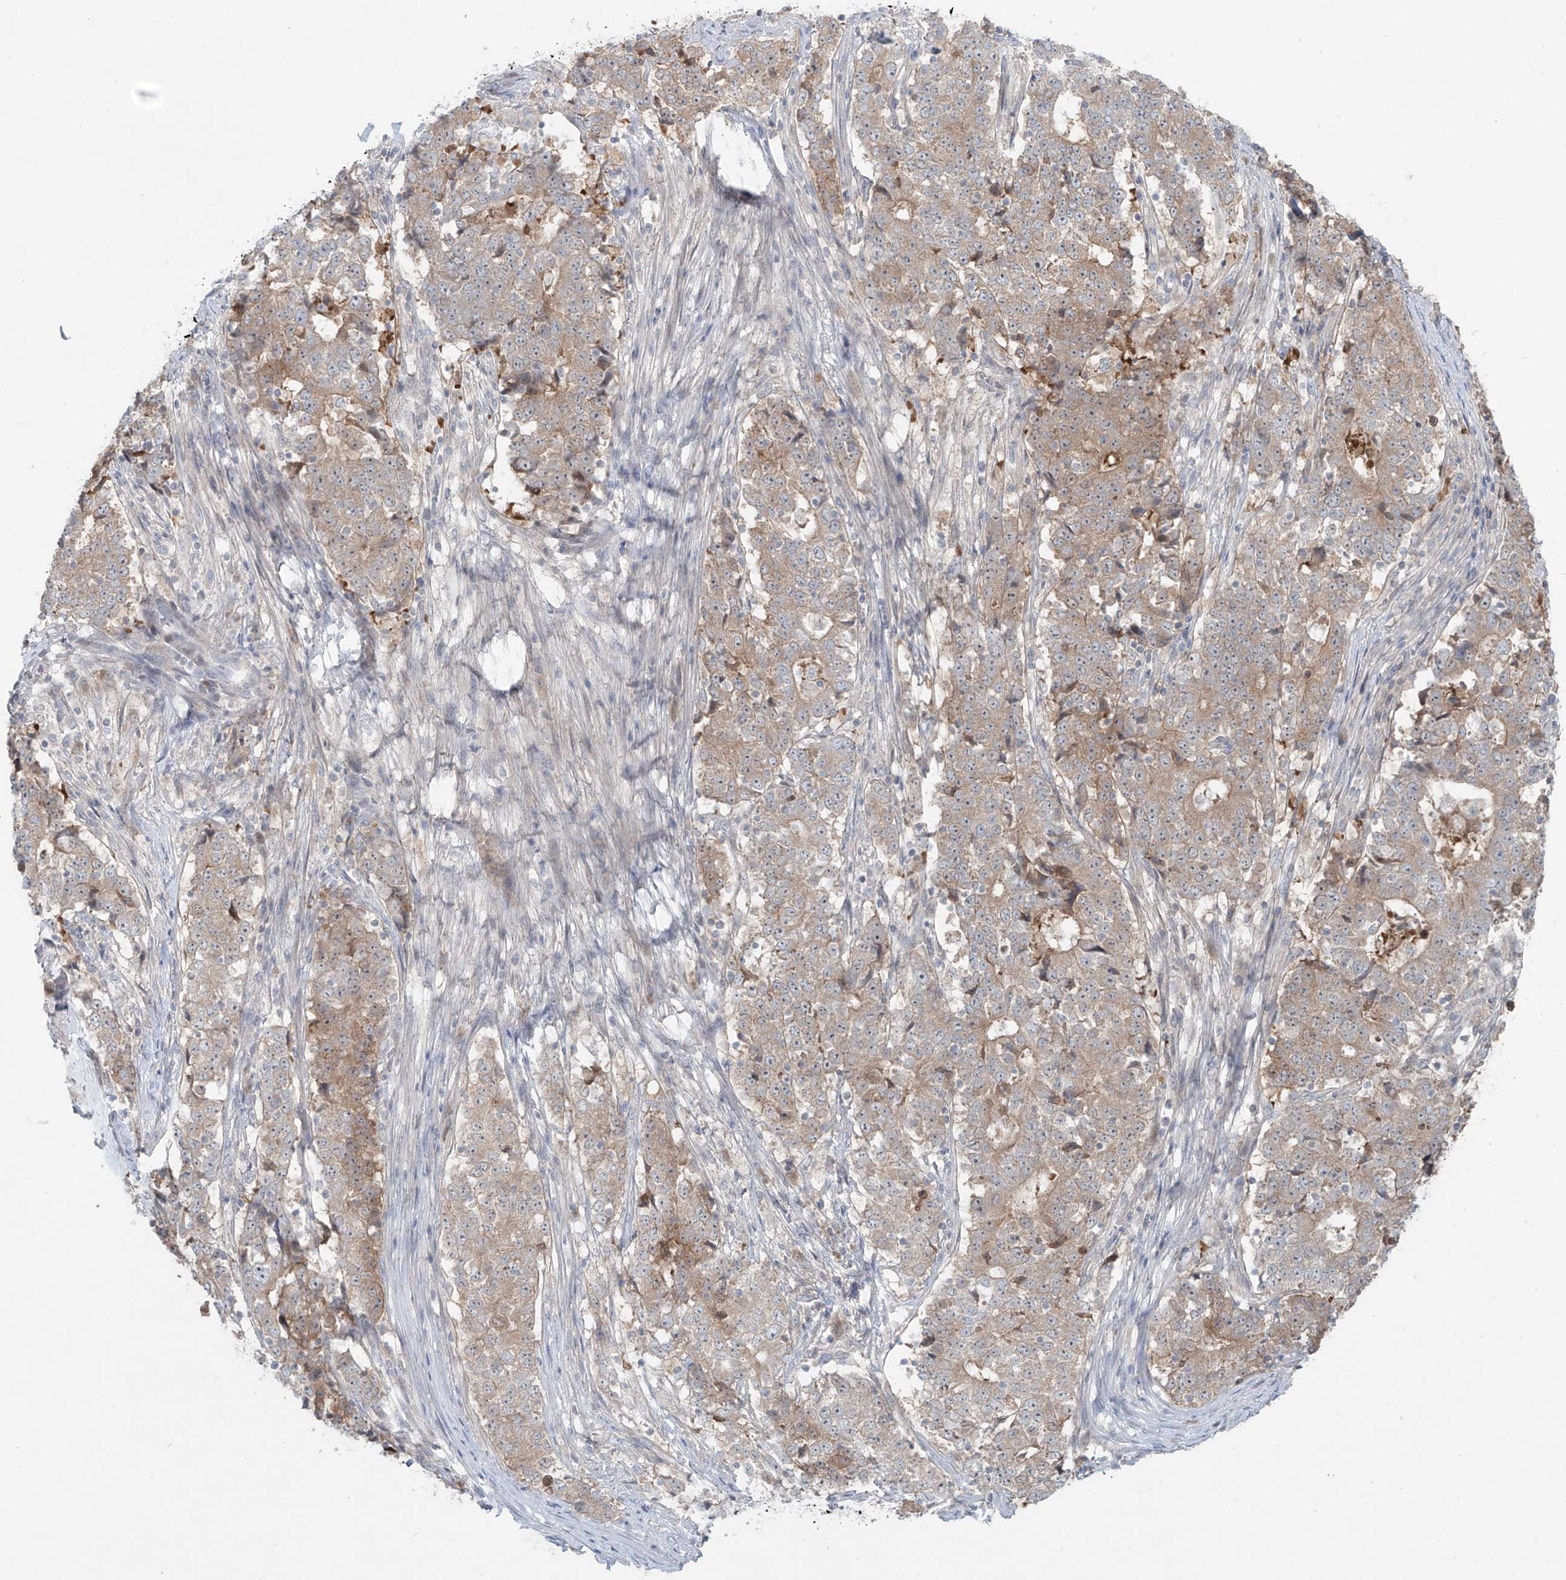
{"staining": {"intensity": "weak", "quantity": ">75%", "location": "cytoplasmic/membranous"}, "tissue": "stomach cancer", "cell_type": "Tumor cells", "image_type": "cancer", "snomed": [{"axis": "morphology", "description": "Adenocarcinoma, NOS"}, {"axis": "topography", "description": "Stomach"}], "caption": "This histopathology image shows adenocarcinoma (stomach) stained with immunohistochemistry (IHC) to label a protein in brown. The cytoplasmic/membranous of tumor cells show weak positivity for the protein. Nuclei are counter-stained blue.", "gene": "PPAT", "patient": {"sex": "male", "age": 59}}